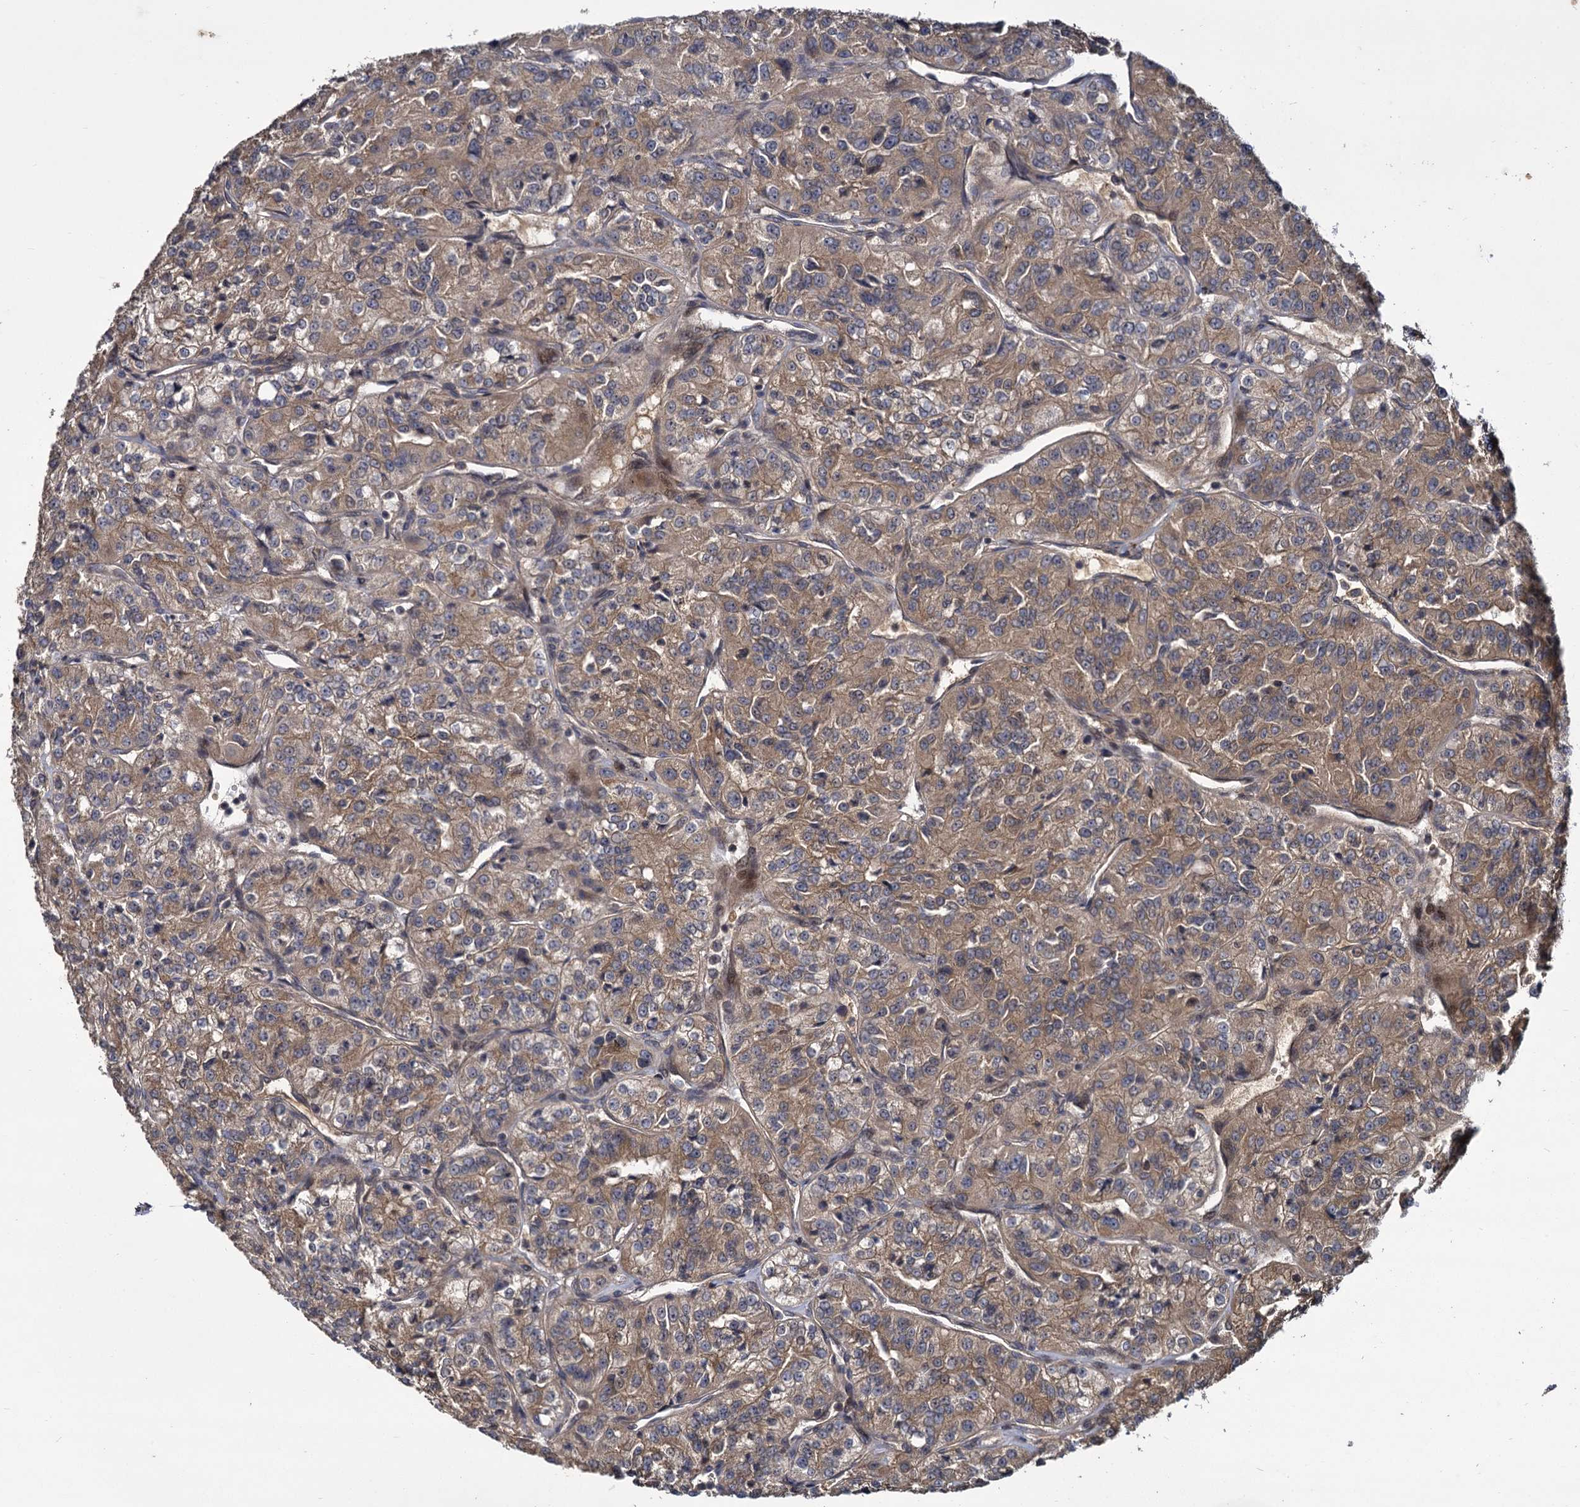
{"staining": {"intensity": "moderate", "quantity": ">75%", "location": "cytoplasmic/membranous"}, "tissue": "renal cancer", "cell_type": "Tumor cells", "image_type": "cancer", "snomed": [{"axis": "morphology", "description": "Adenocarcinoma, NOS"}, {"axis": "topography", "description": "Kidney"}], "caption": "Immunohistochemistry (IHC) of human renal adenocarcinoma shows medium levels of moderate cytoplasmic/membranous expression in approximately >75% of tumor cells.", "gene": "INPPL1", "patient": {"sex": "female", "age": 63}}